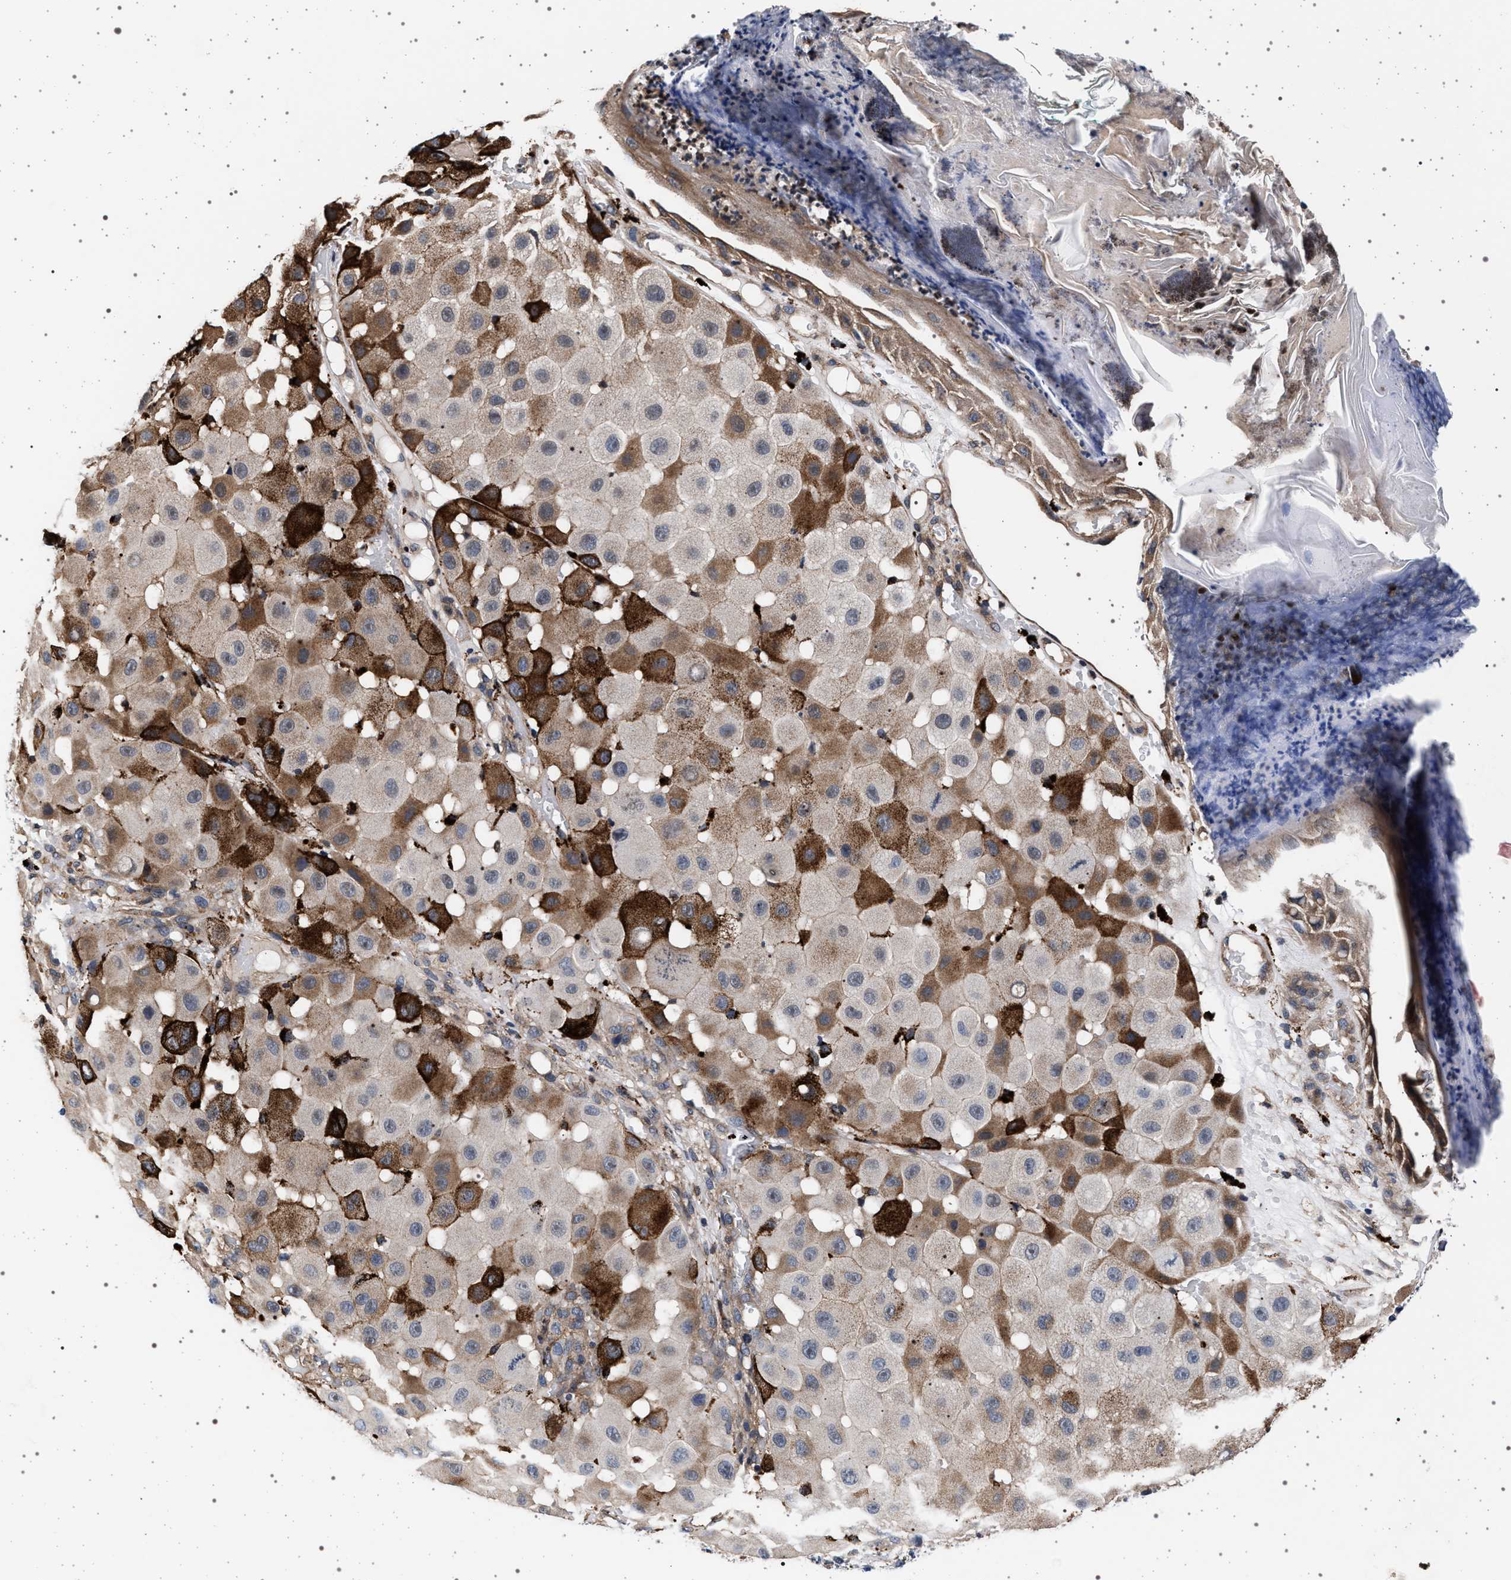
{"staining": {"intensity": "strong", "quantity": "25%-75%", "location": "cytoplasmic/membranous,nuclear"}, "tissue": "melanoma", "cell_type": "Tumor cells", "image_type": "cancer", "snomed": [{"axis": "morphology", "description": "Malignant melanoma, NOS"}, {"axis": "topography", "description": "Skin"}], "caption": "The photomicrograph demonstrates staining of melanoma, revealing strong cytoplasmic/membranous and nuclear protein staining (brown color) within tumor cells.", "gene": "KCNK6", "patient": {"sex": "female", "age": 81}}